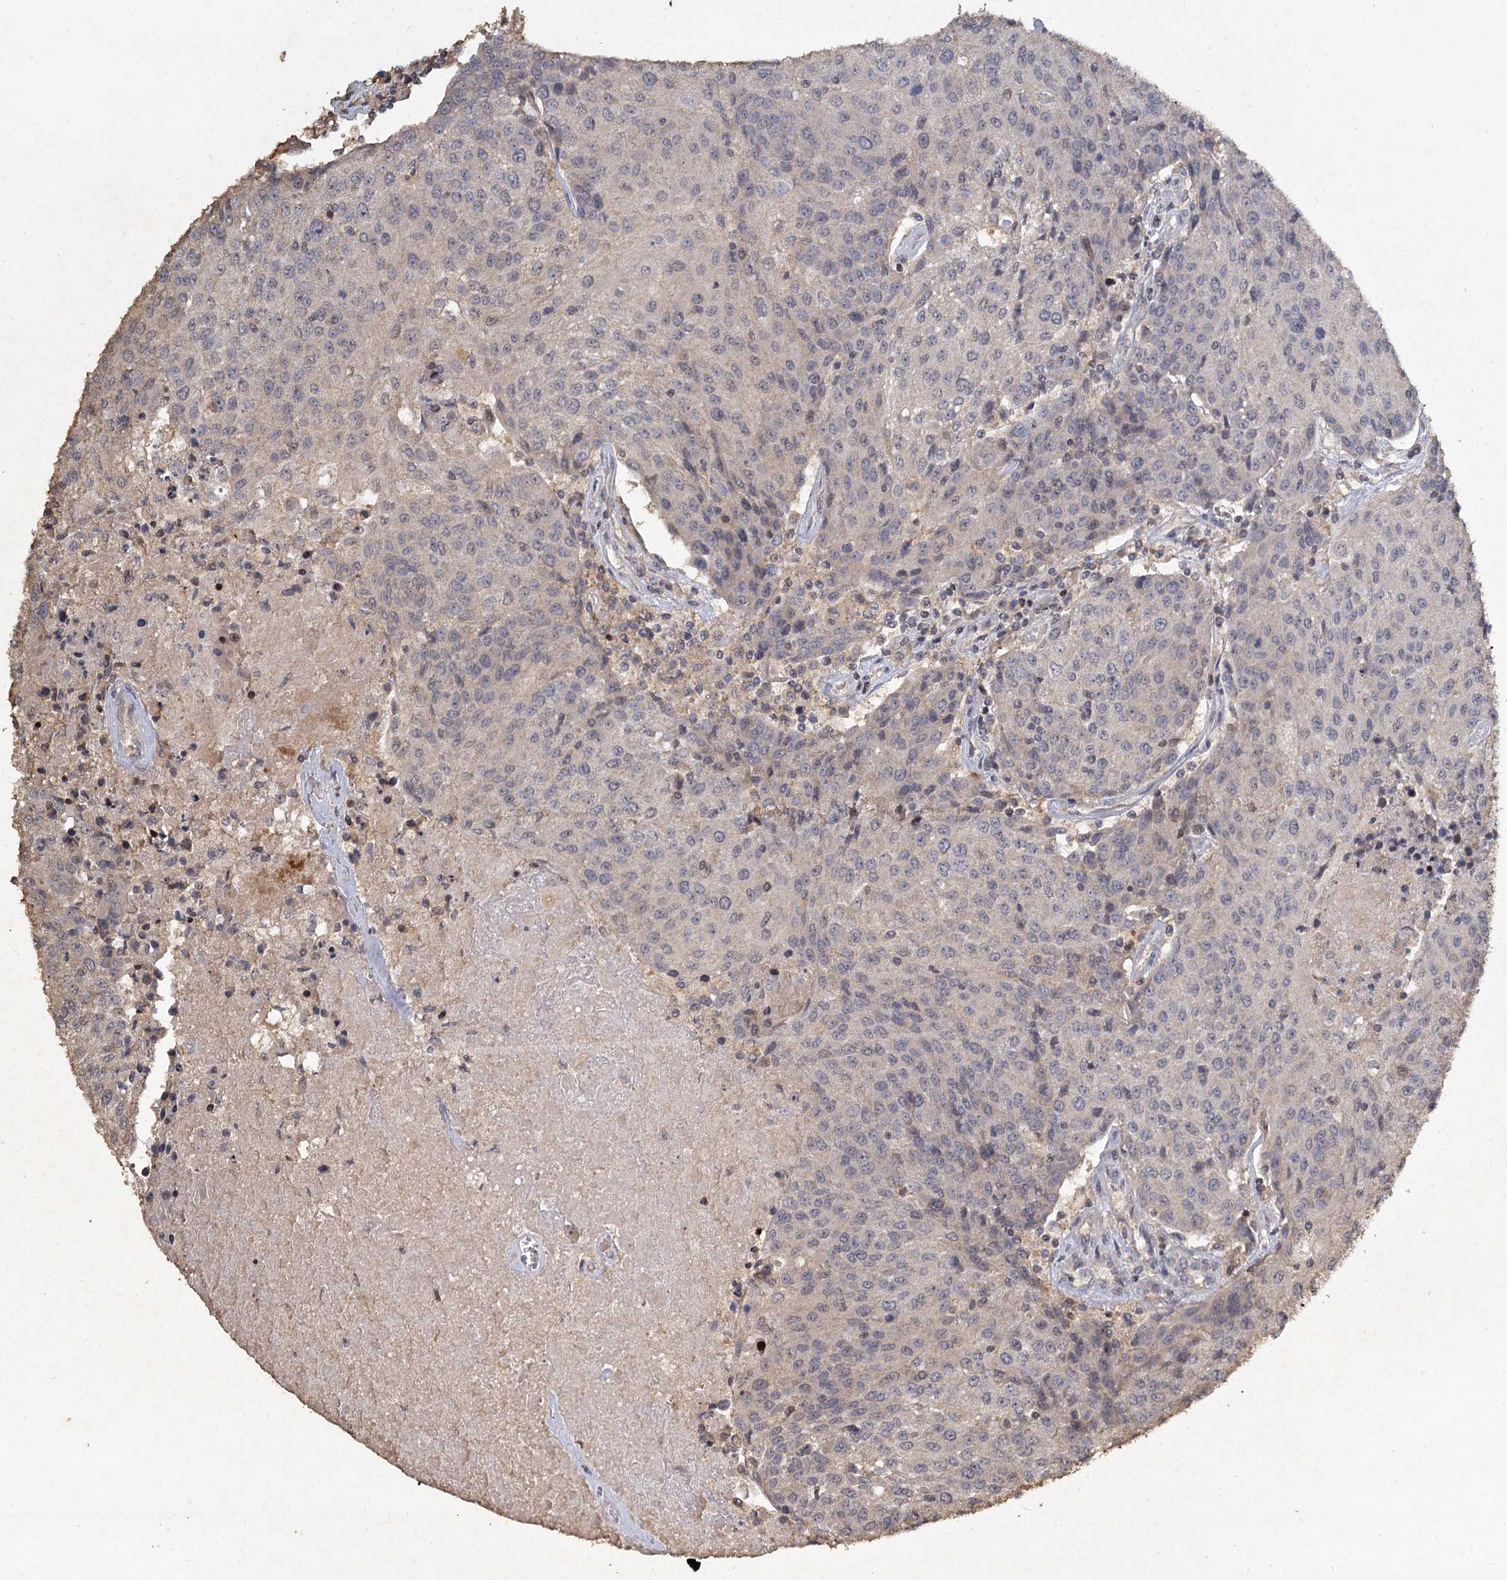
{"staining": {"intensity": "negative", "quantity": "none", "location": "none"}, "tissue": "urothelial cancer", "cell_type": "Tumor cells", "image_type": "cancer", "snomed": [{"axis": "morphology", "description": "Urothelial carcinoma, High grade"}, {"axis": "topography", "description": "Urinary bladder"}], "caption": "DAB immunohistochemical staining of human urothelial carcinoma (high-grade) displays no significant positivity in tumor cells. Nuclei are stained in blue.", "gene": "CCDC61", "patient": {"sex": "female", "age": 85}}